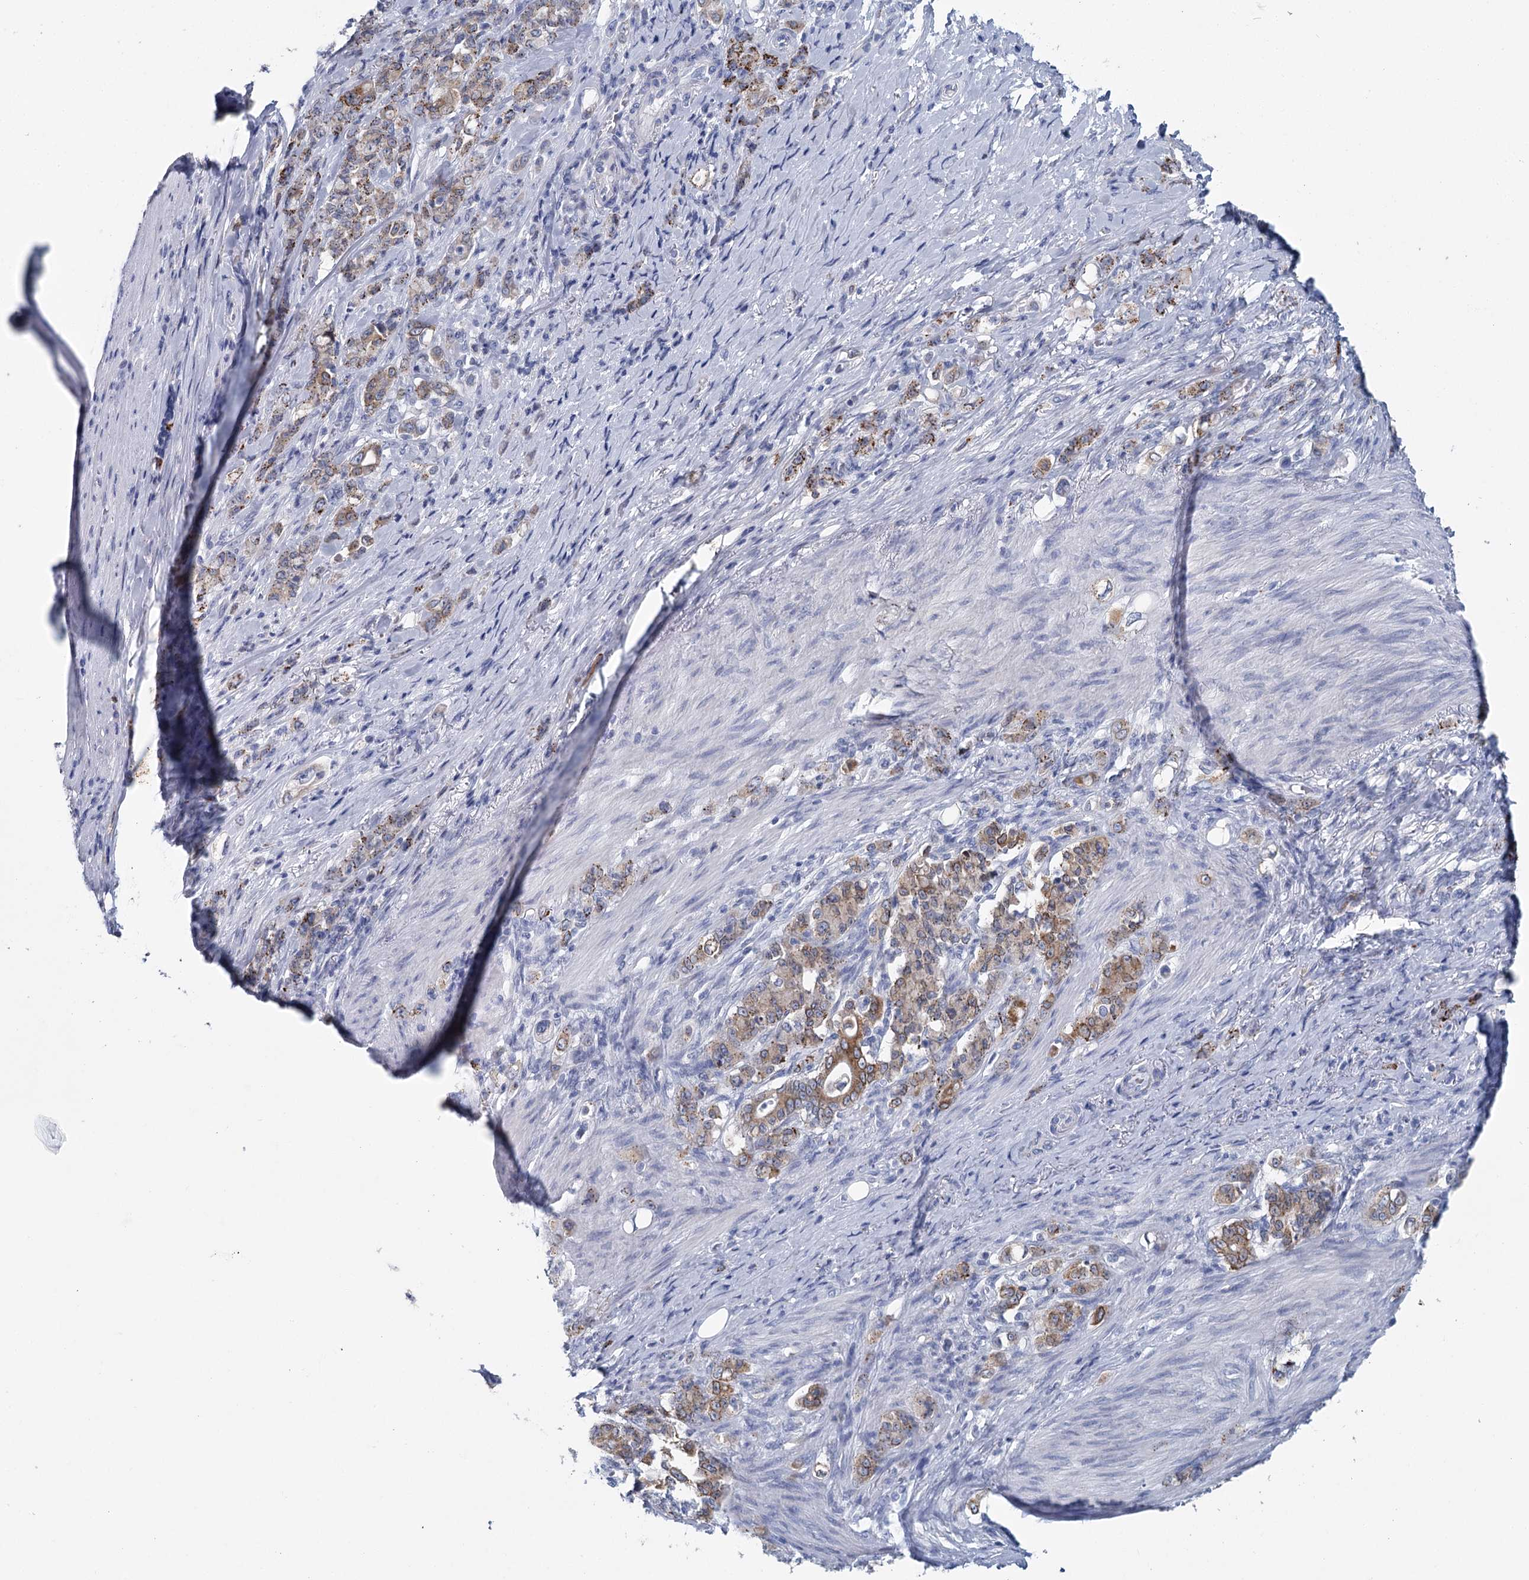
{"staining": {"intensity": "moderate", "quantity": "25%-75%", "location": "cytoplasmic/membranous"}, "tissue": "stomach cancer", "cell_type": "Tumor cells", "image_type": "cancer", "snomed": [{"axis": "morphology", "description": "Adenocarcinoma, NOS"}, {"axis": "topography", "description": "Stomach"}], "caption": "Tumor cells display moderate cytoplasmic/membranous expression in approximately 25%-75% of cells in stomach adenocarcinoma.", "gene": "METTL7B", "patient": {"sex": "female", "age": 79}}